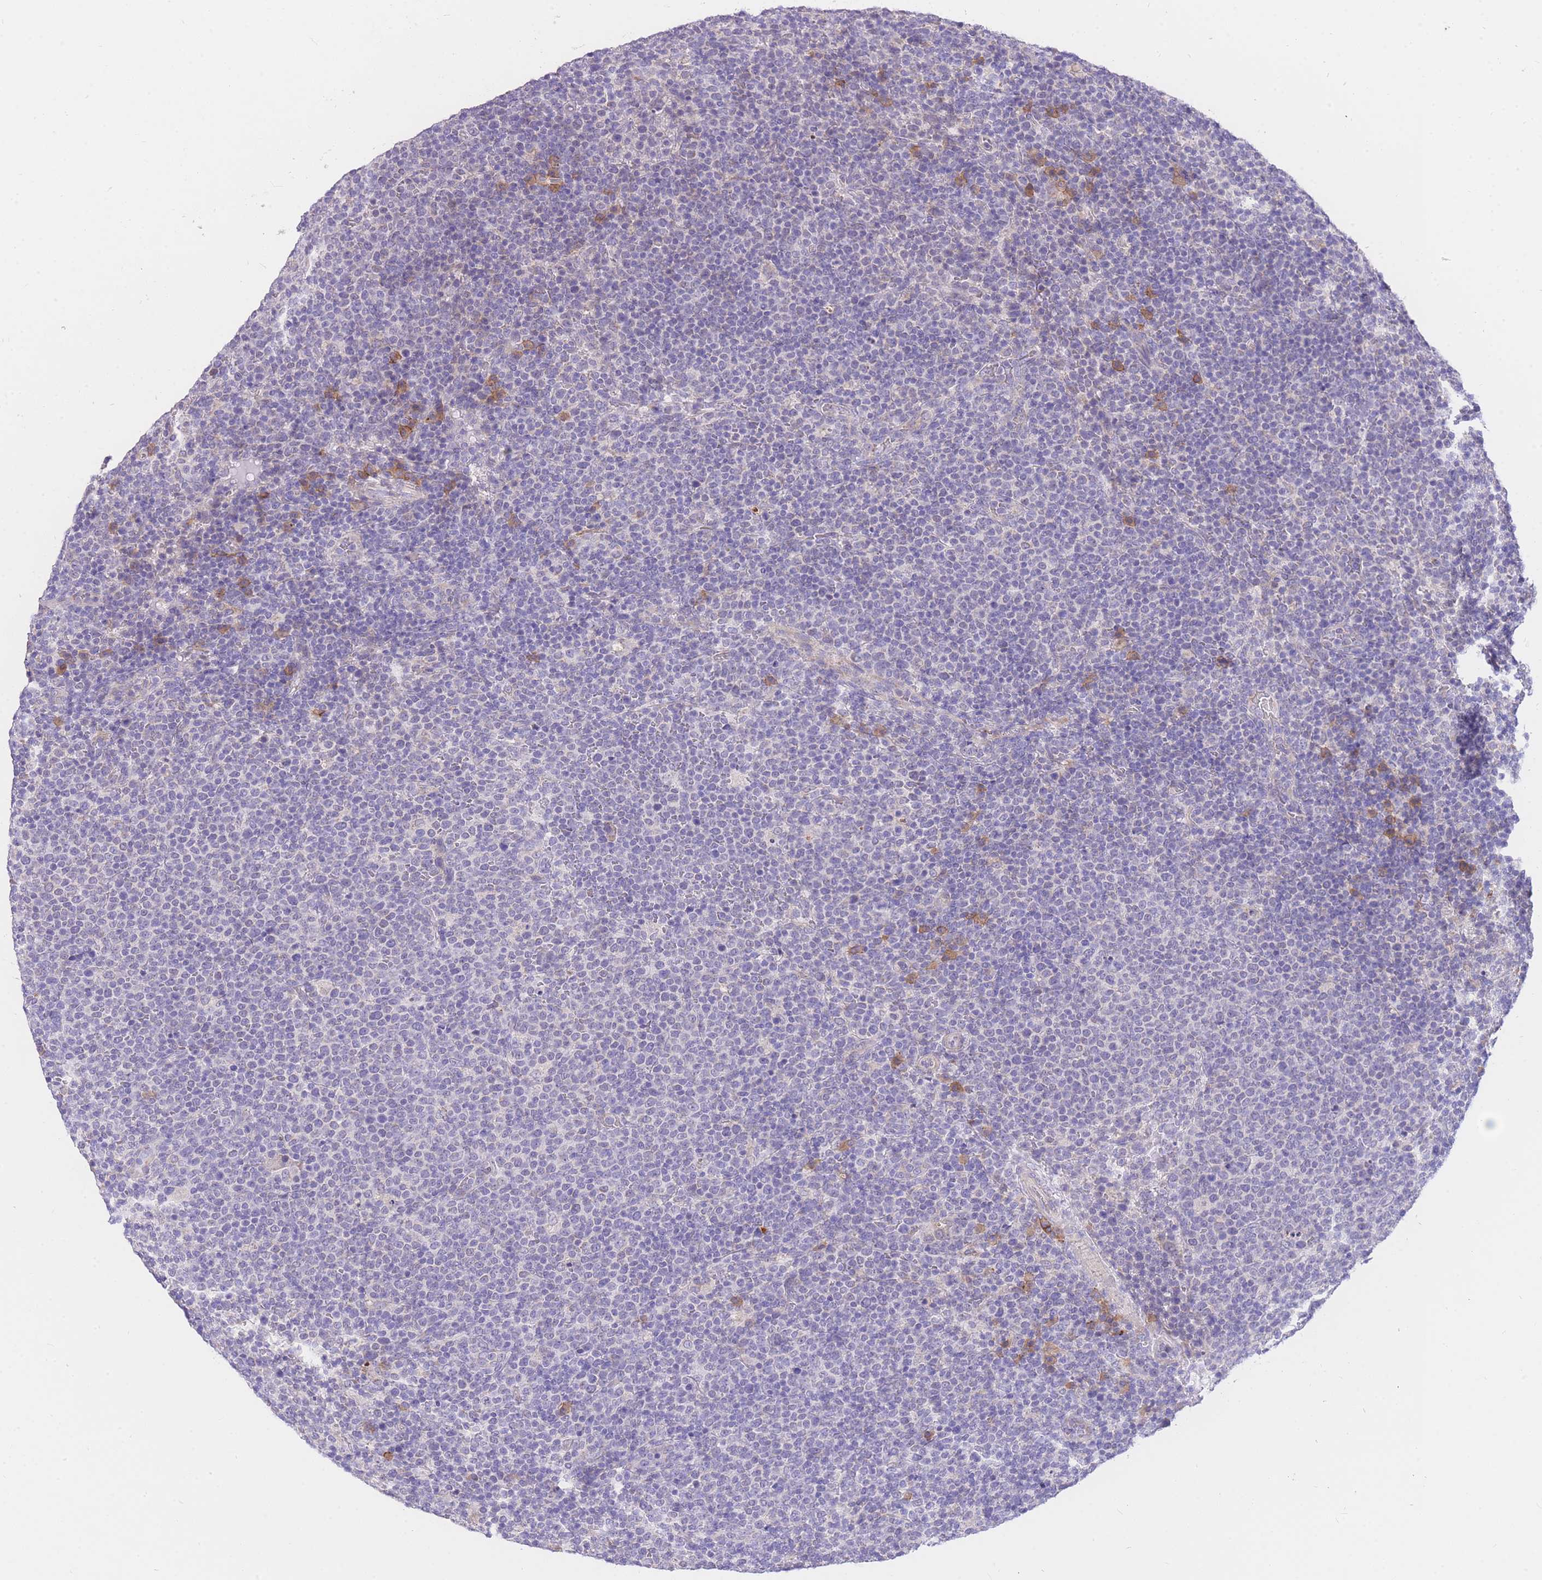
{"staining": {"intensity": "negative", "quantity": "none", "location": "none"}, "tissue": "lymphoma", "cell_type": "Tumor cells", "image_type": "cancer", "snomed": [{"axis": "morphology", "description": "Malignant lymphoma, non-Hodgkin's type, High grade"}, {"axis": "topography", "description": "Lymph node"}], "caption": "An immunohistochemistry (IHC) photomicrograph of lymphoma is shown. There is no staining in tumor cells of lymphoma. (DAB (3,3'-diaminobenzidine) immunohistochemistry with hematoxylin counter stain).", "gene": "C2orf88", "patient": {"sex": "male", "age": 61}}